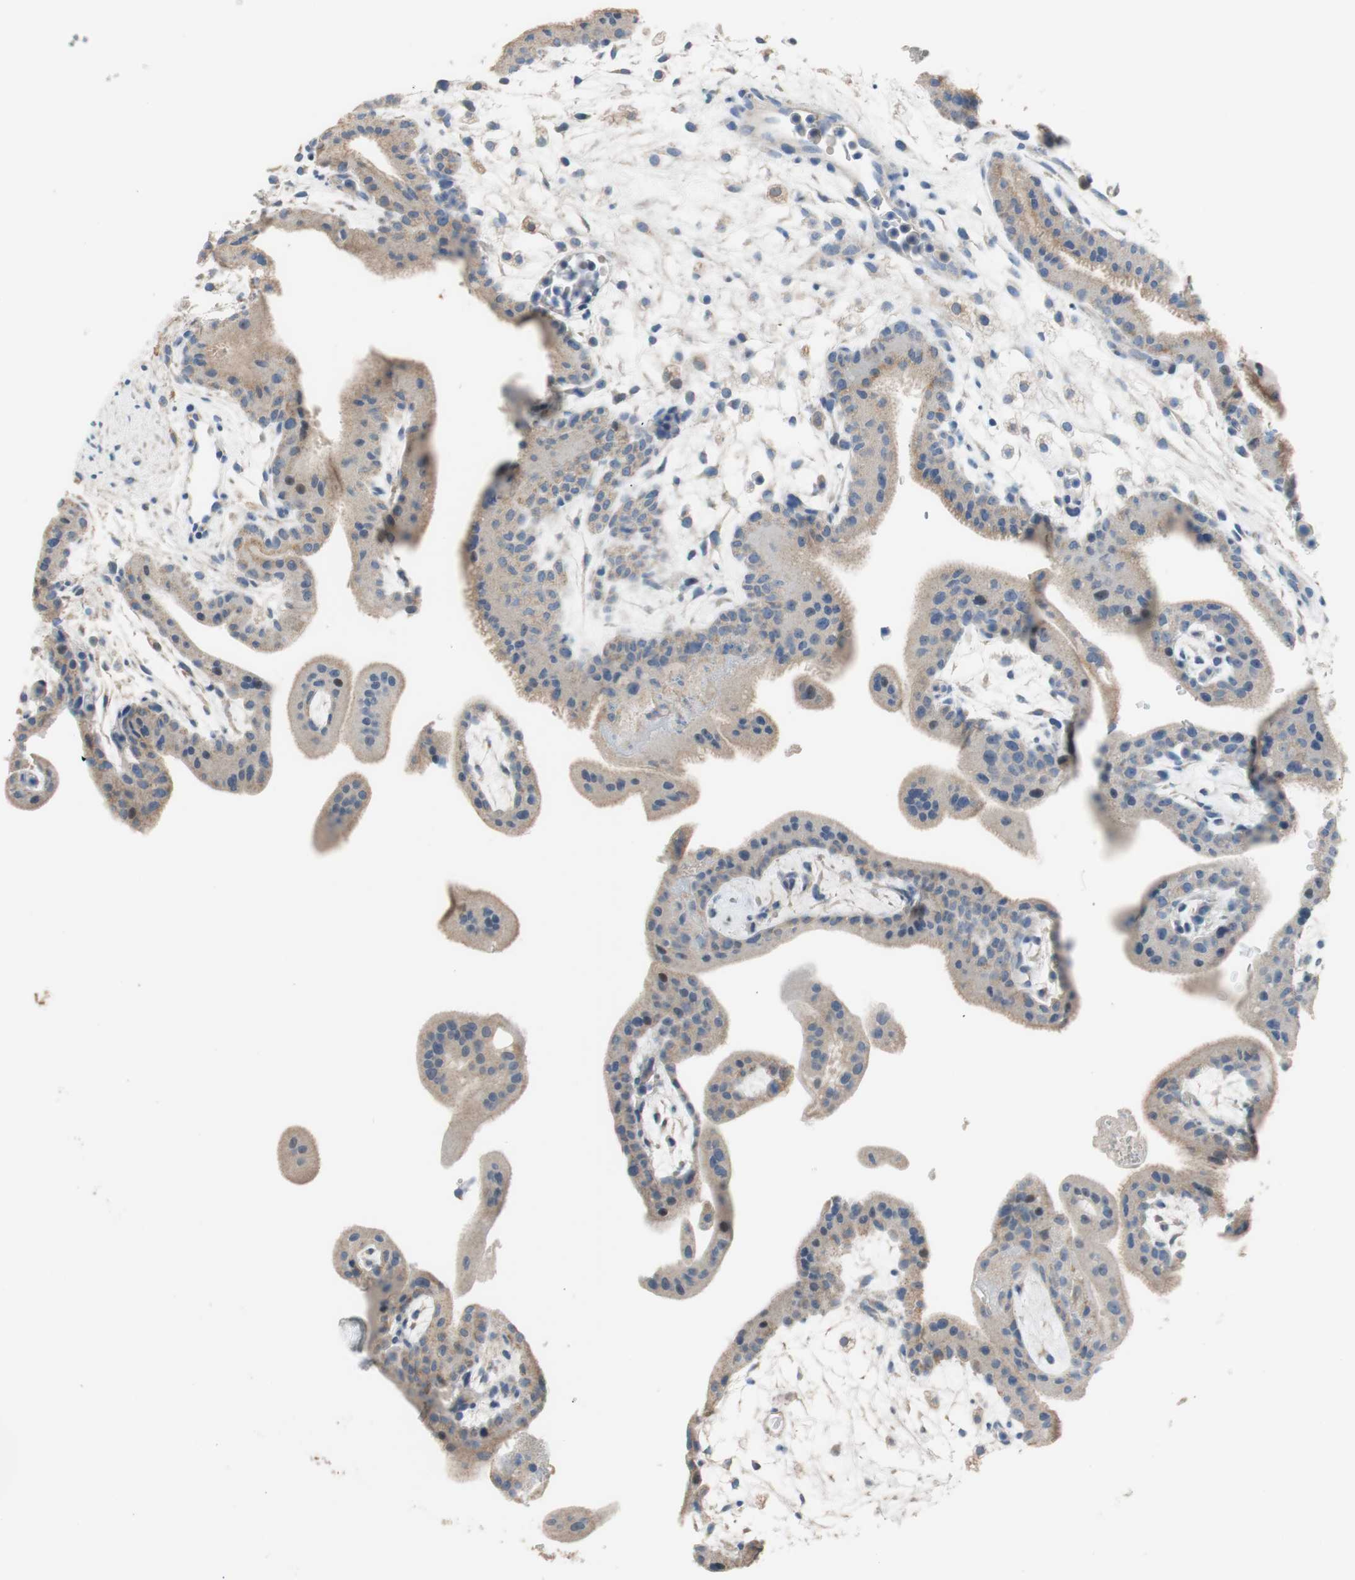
{"staining": {"intensity": "weak", "quantity": "25%-75%", "location": "cytoplasmic/membranous"}, "tissue": "placenta", "cell_type": "Trophoblastic cells", "image_type": "normal", "snomed": [{"axis": "morphology", "description": "Normal tissue, NOS"}, {"axis": "topography", "description": "Placenta"}], "caption": "Weak cytoplasmic/membranous staining for a protein is appreciated in approximately 25%-75% of trophoblastic cells of normal placenta using immunohistochemistry.", "gene": "ALDH1A2", "patient": {"sex": "female", "age": 35}}